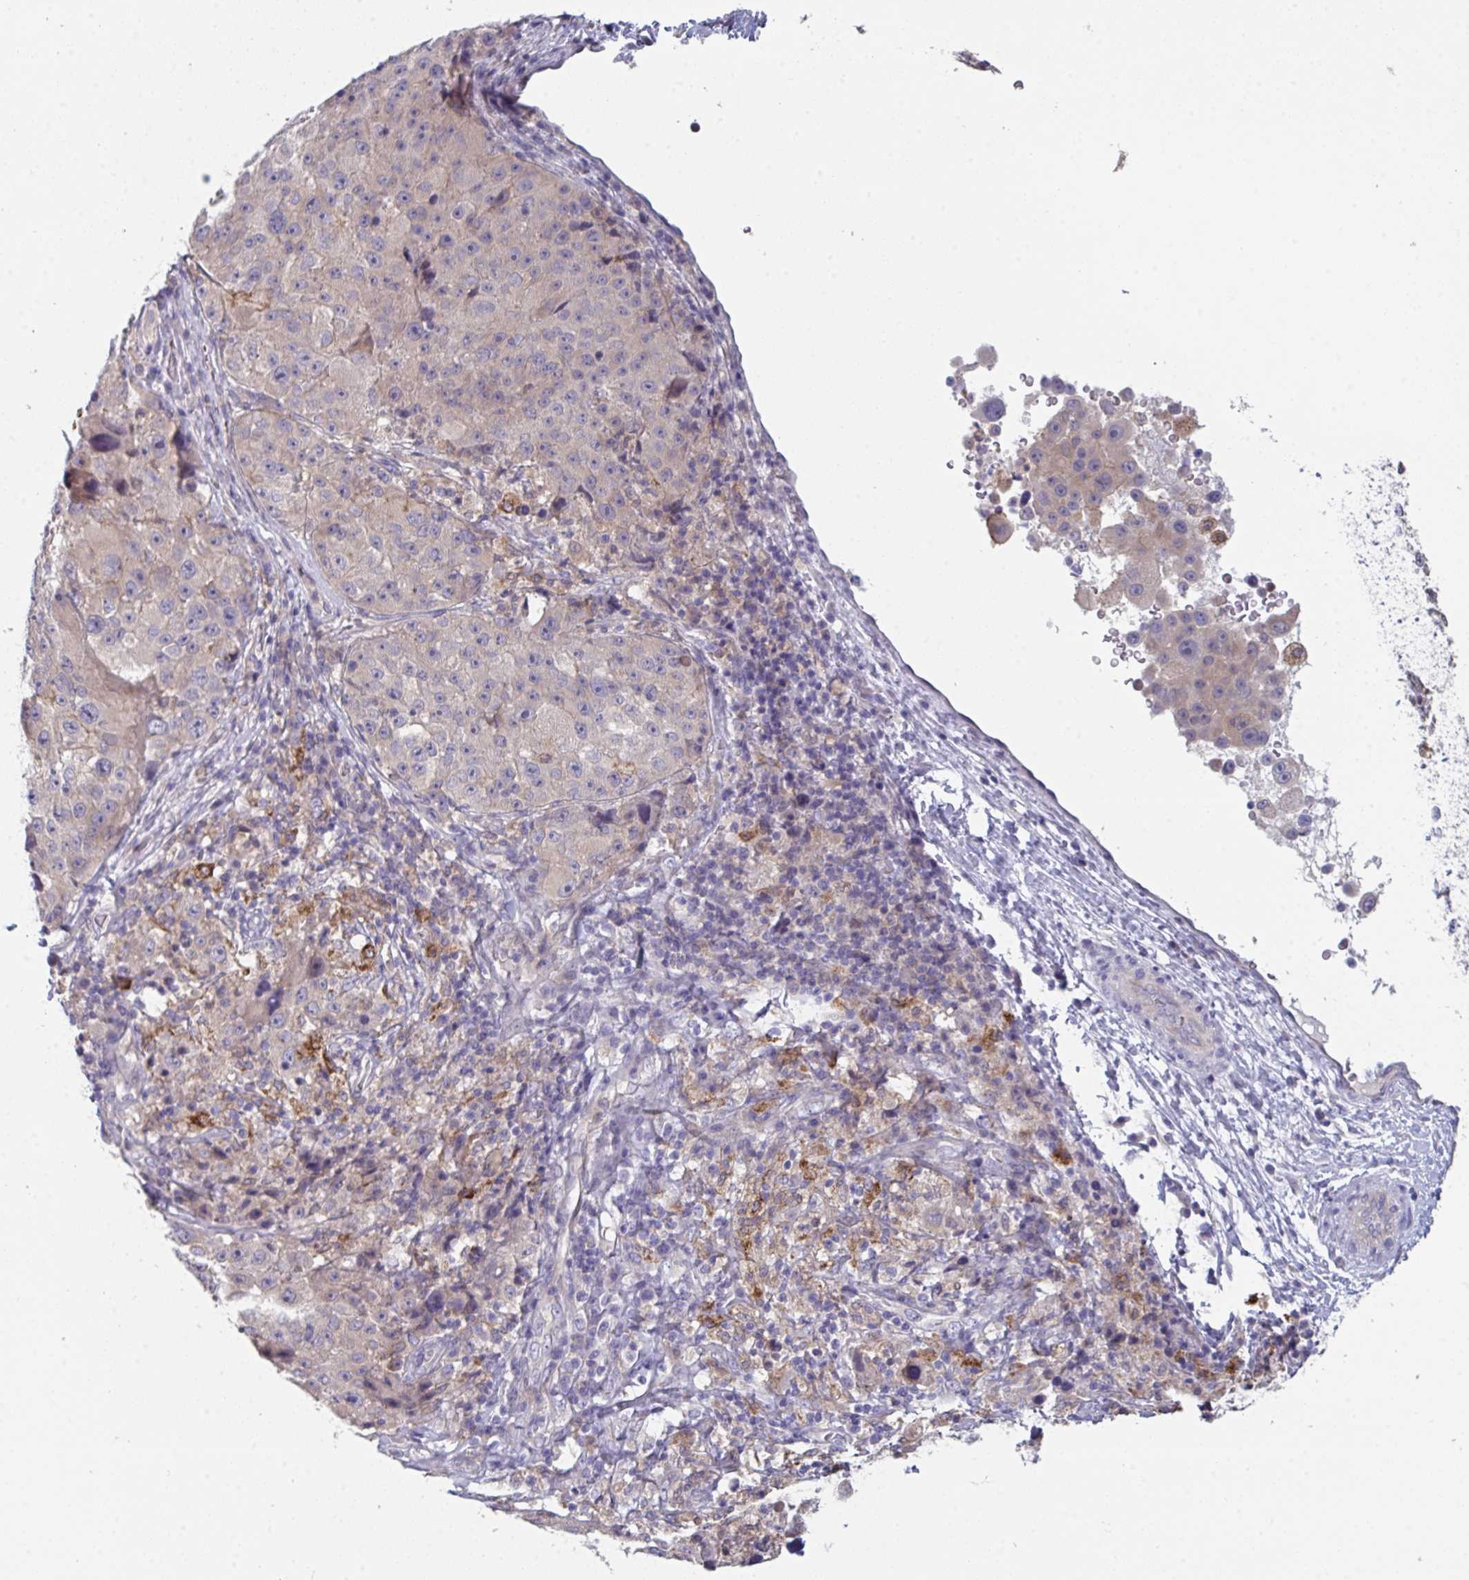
{"staining": {"intensity": "negative", "quantity": "none", "location": "none"}, "tissue": "melanoma", "cell_type": "Tumor cells", "image_type": "cancer", "snomed": [{"axis": "morphology", "description": "Malignant melanoma, Metastatic site"}, {"axis": "topography", "description": "Lymph node"}], "caption": "This is an immunohistochemistry photomicrograph of human malignant melanoma (metastatic site). There is no expression in tumor cells.", "gene": "PTPRD", "patient": {"sex": "male", "age": 62}}